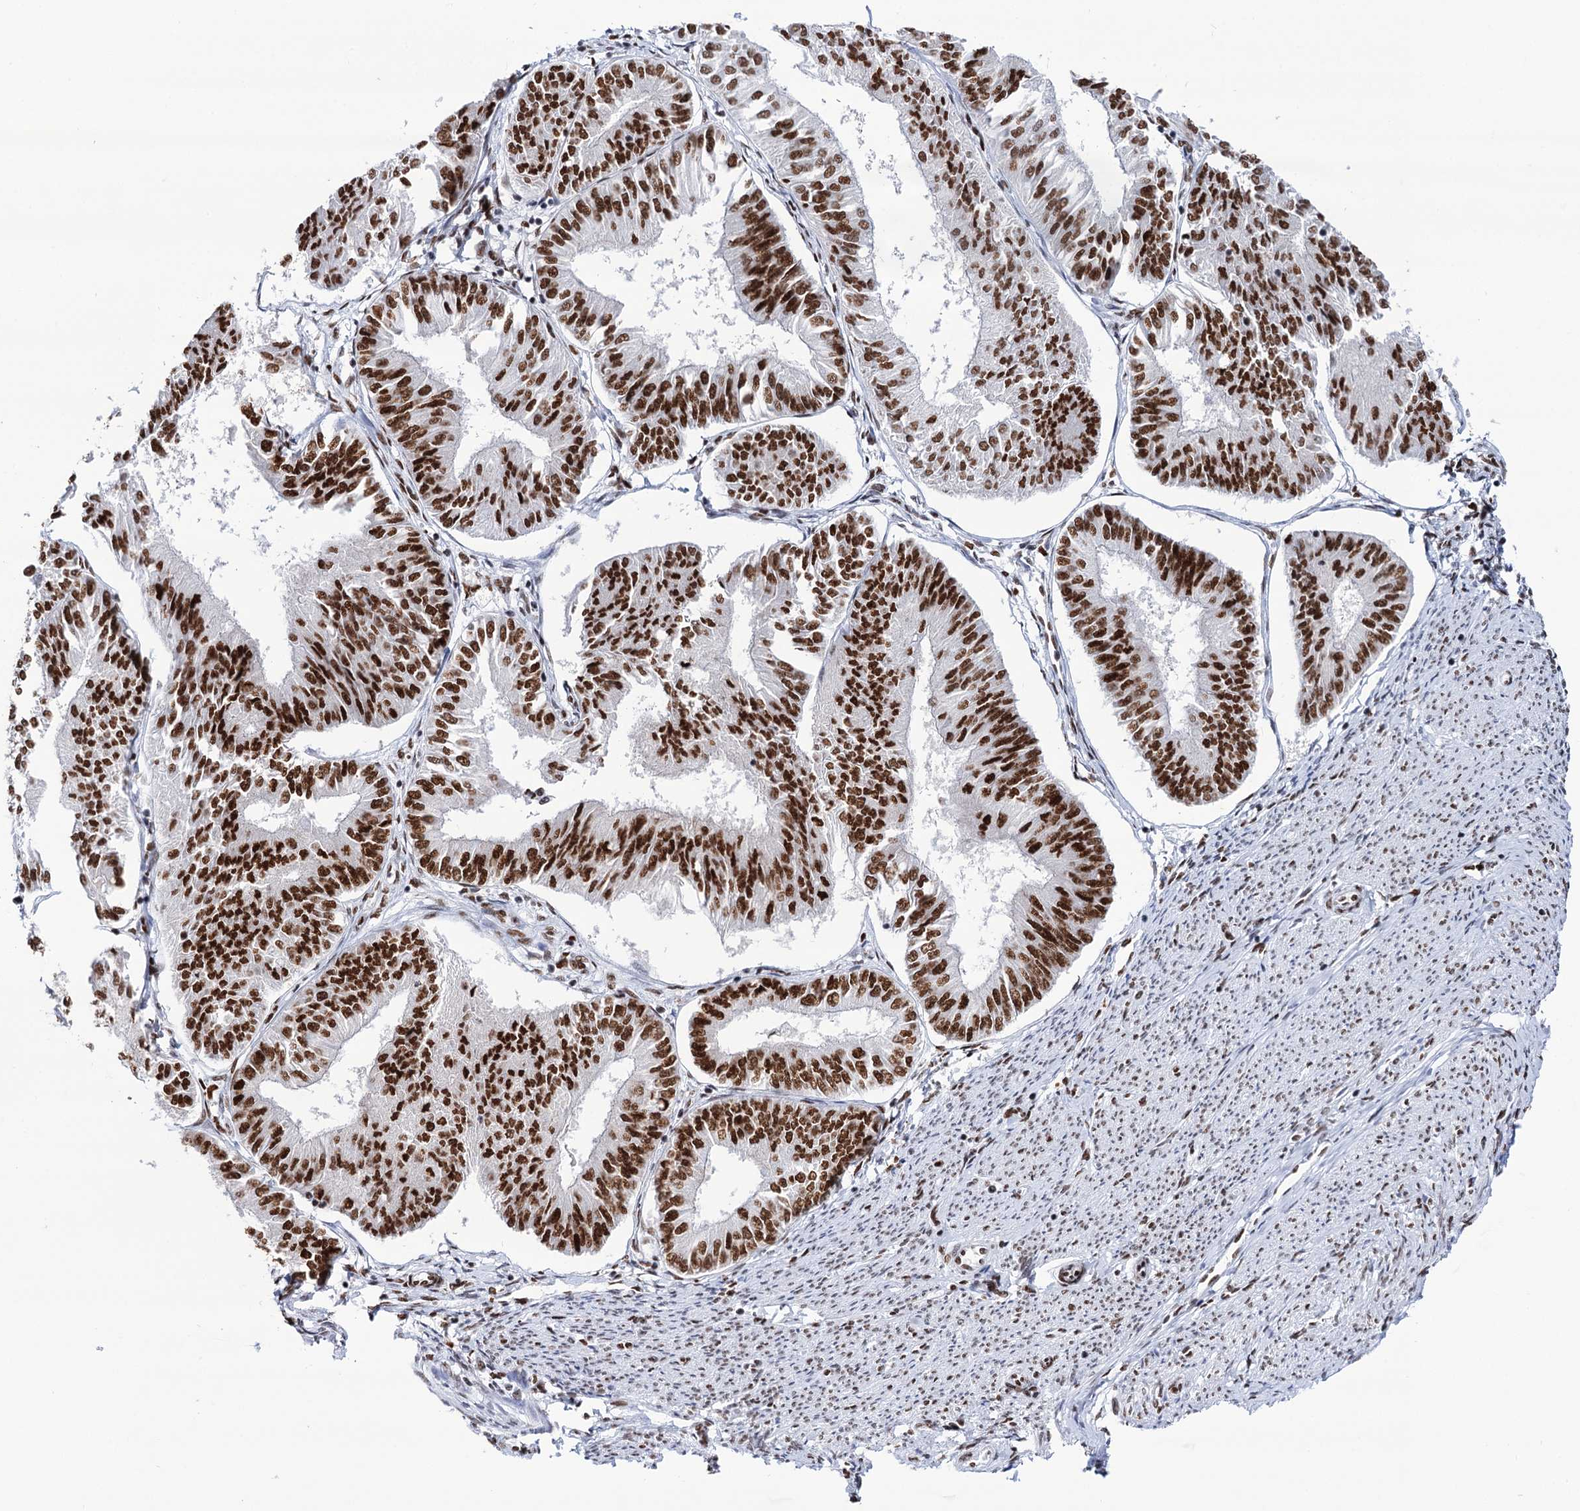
{"staining": {"intensity": "strong", "quantity": ">75%", "location": "nuclear"}, "tissue": "endometrial cancer", "cell_type": "Tumor cells", "image_type": "cancer", "snomed": [{"axis": "morphology", "description": "Adenocarcinoma, NOS"}, {"axis": "topography", "description": "Endometrium"}], "caption": "Brown immunohistochemical staining in endometrial cancer (adenocarcinoma) demonstrates strong nuclear positivity in about >75% of tumor cells.", "gene": "MATR3", "patient": {"sex": "female", "age": 58}}